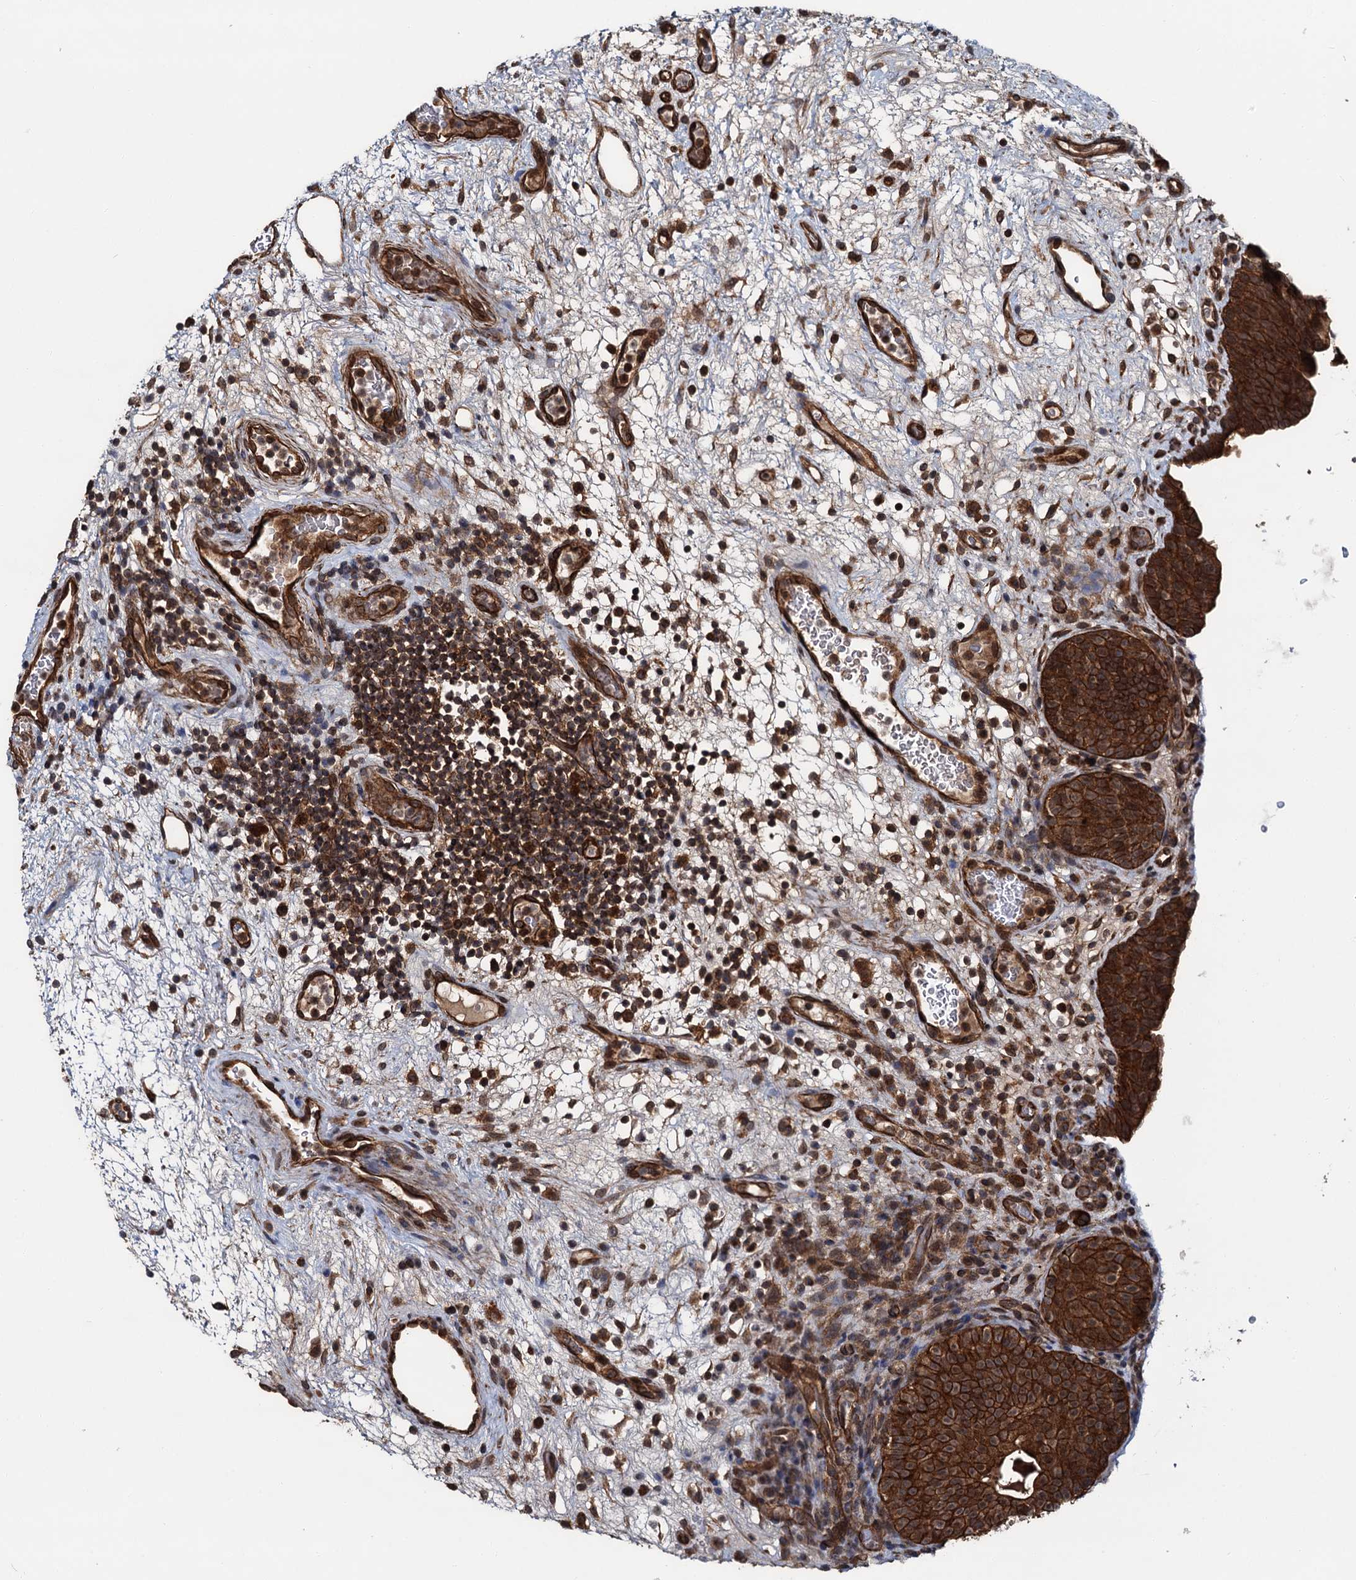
{"staining": {"intensity": "strong", "quantity": ">75%", "location": "cytoplasmic/membranous"}, "tissue": "urinary bladder", "cell_type": "Urothelial cells", "image_type": "normal", "snomed": [{"axis": "morphology", "description": "Normal tissue, NOS"}, {"axis": "topography", "description": "Urinary bladder"}], "caption": "IHC (DAB) staining of normal human urinary bladder demonstrates strong cytoplasmic/membranous protein staining in about >75% of urothelial cells.", "gene": "ZFYVE19", "patient": {"sex": "male", "age": 71}}